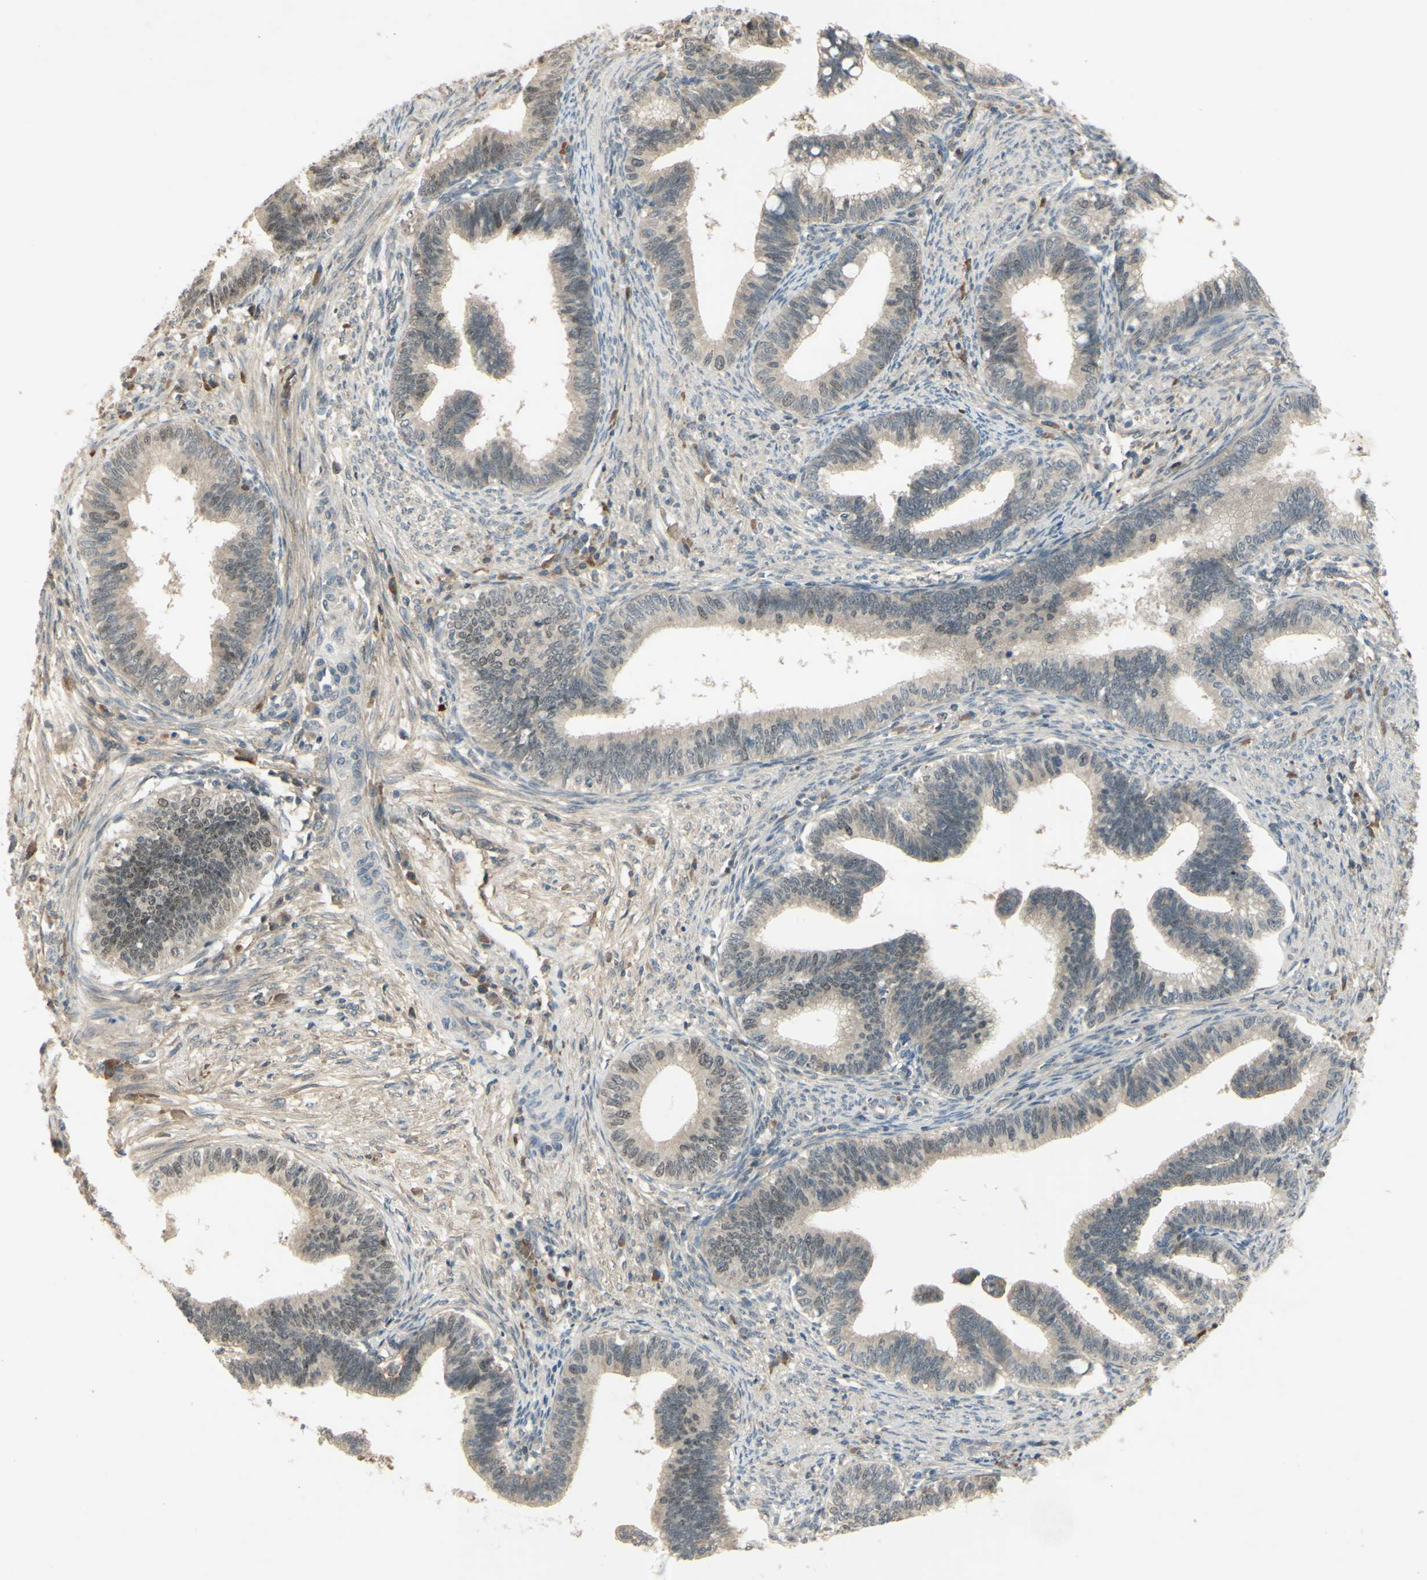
{"staining": {"intensity": "moderate", "quantity": "25%-75%", "location": "nuclear"}, "tissue": "cervical cancer", "cell_type": "Tumor cells", "image_type": "cancer", "snomed": [{"axis": "morphology", "description": "Adenocarcinoma, NOS"}, {"axis": "topography", "description": "Cervix"}], "caption": "The photomicrograph shows a brown stain indicating the presence of a protein in the nuclear of tumor cells in cervical adenocarcinoma.", "gene": "RAD18", "patient": {"sex": "female", "age": 36}}